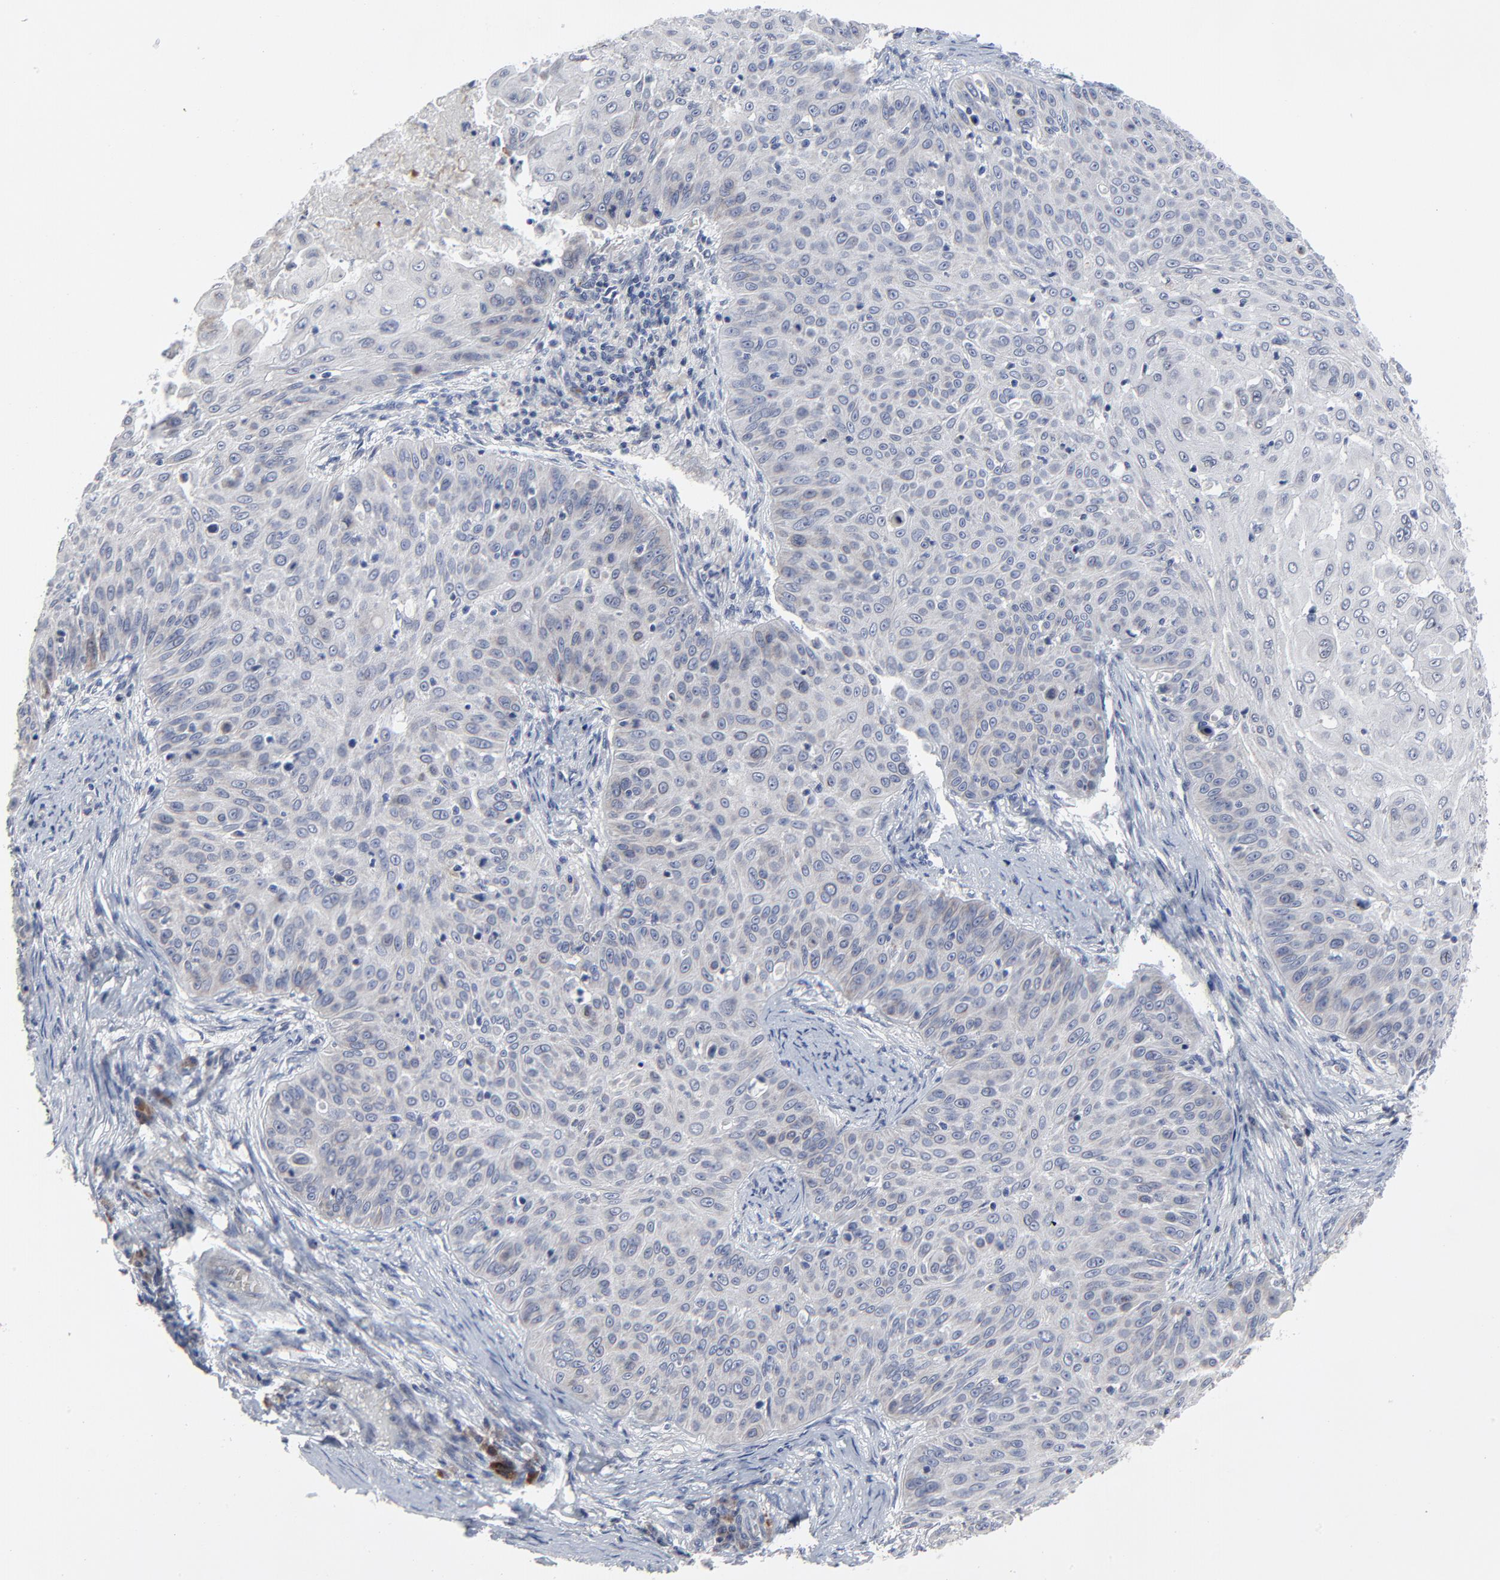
{"staining": {"intensity": "negative", "quantity": "none", "location": "none"}, "tissue": "skin cancer", "cell_type": "Tumor cells", "image_type": "cancer", "snomed": [{"axis": "morphology", "description": "Squamous cell carcinoma, NOS"}, {"axis": "topography", "description": "Skin"}], "caption": "An image of squamous cell carcinoma (skin) stained for a protein exhibits no brown staining in tumor cells.", "gene": "NLGN3", "patient": {"sex": "male", "age": 82}}